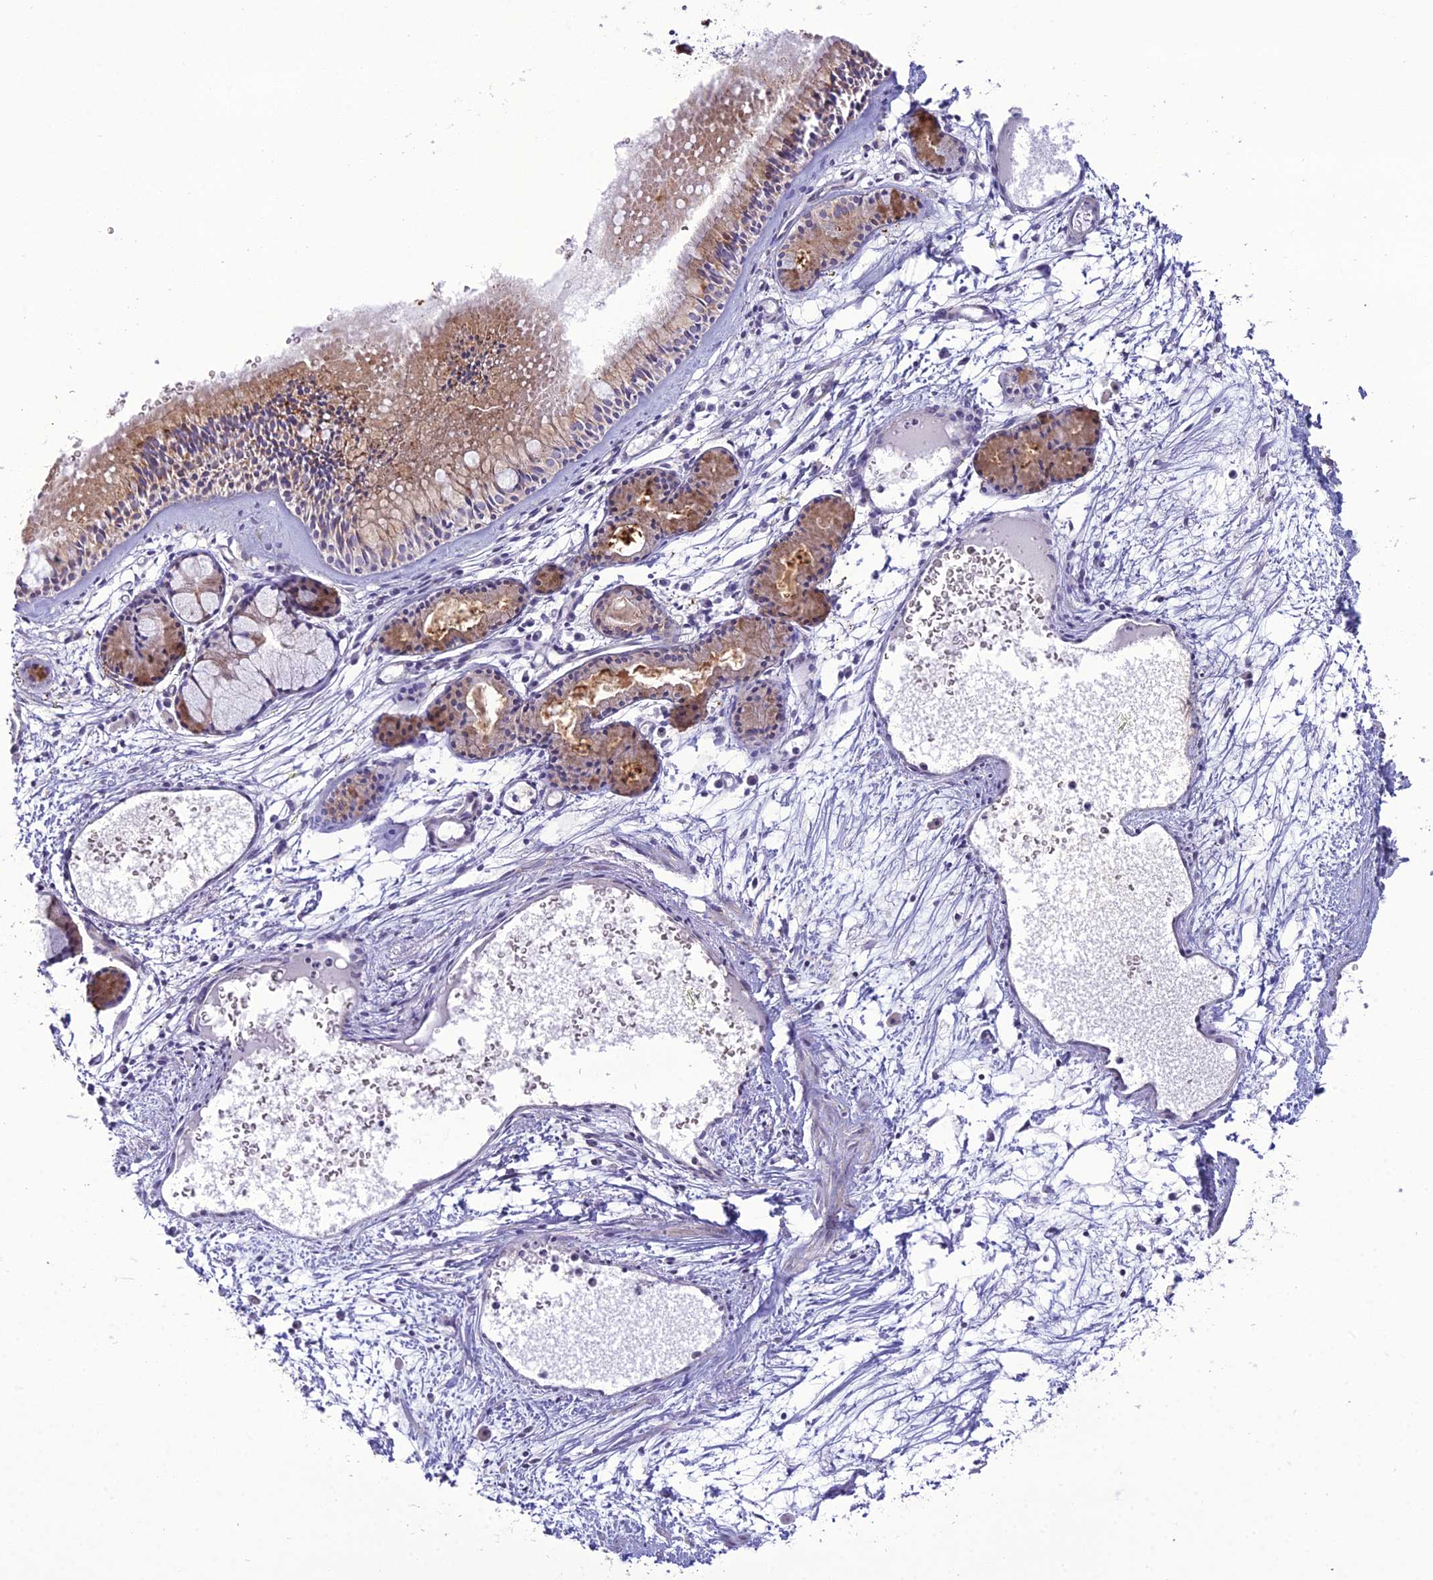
{"staining": {"intensity": "strong", "quantity": "25%-75%", "location": "cytoplasmic/membranous"}, "tissue": "nasopharynx", "cell_type": "Respiratory epithelial cells", "image_type": "normal", "snomed": [{"axis": "morphology", "description": "Normal tissue, NOS"}, {"axis": "topography", "description": "Nasopharynx"}], "caption": "Protein expression analysis of unremarkable human nasopharynx reveals strong cytoplasmic/membranous staining in about 25%-75% of respiratory epithelial cells.", "gene": "NODAL", "patient": {"sex": "male", "age": 81}}